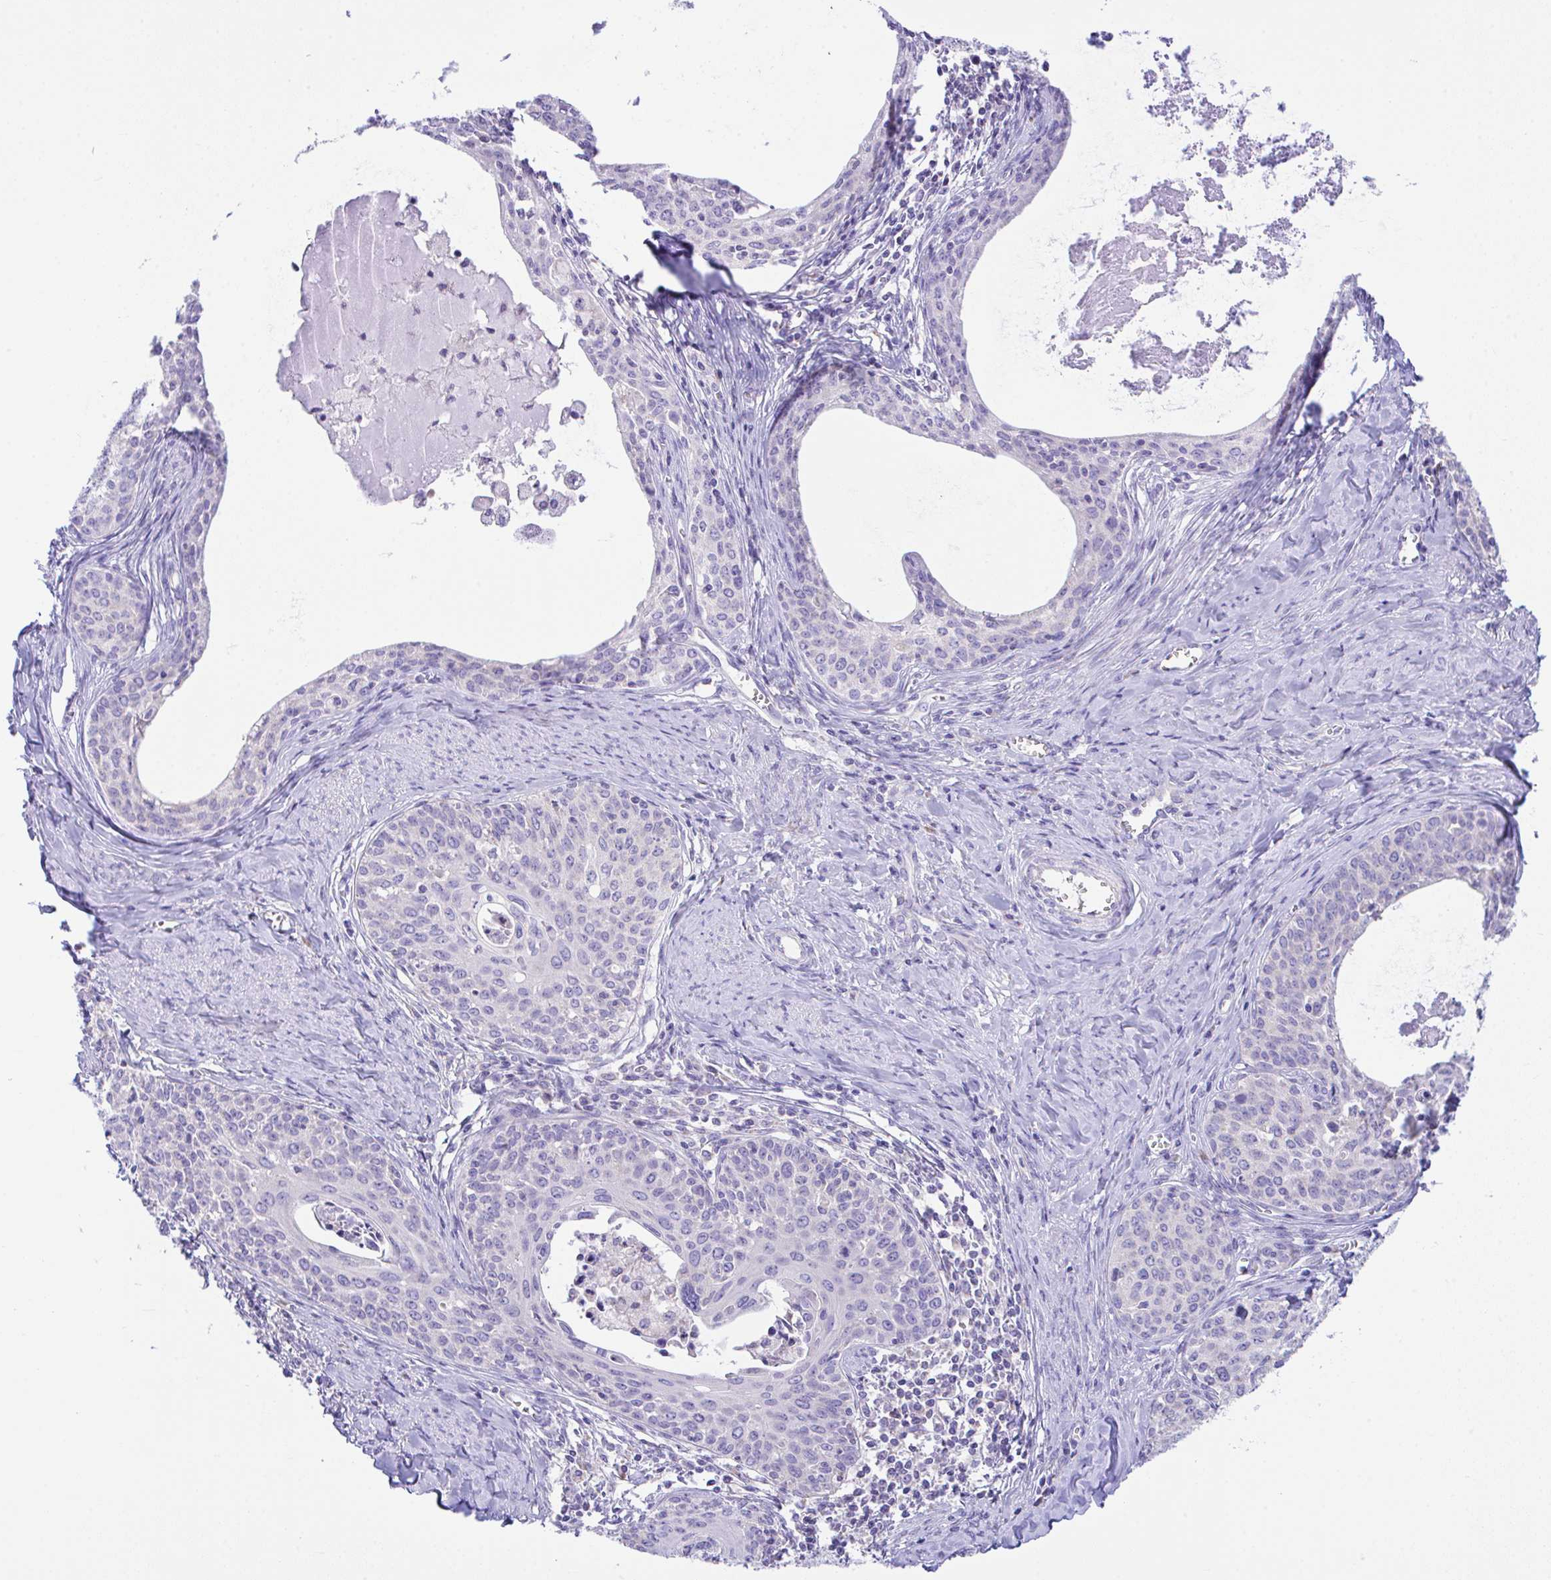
{"staining": {"intensity": "negative", "quantity": "none", "location": "none"}, "tissue": "cervical cancer", "cell_type": "Tumor cells", "image_type": "cancer", "snomed": [{"axis": "morphology", "description": "Squamous cell carcinoma, NOS"}, {"axis": "morphology", "description": "Adenocarcinoma, NOS"}, {"axis": "topography", "description": "Cervix"}], "caption": "The micrograph displays no staining of tumor cells in cervical squamous cell carcinoma.", "gene": "NLRP8", "patient": {"sex": "female", "age": 52}}